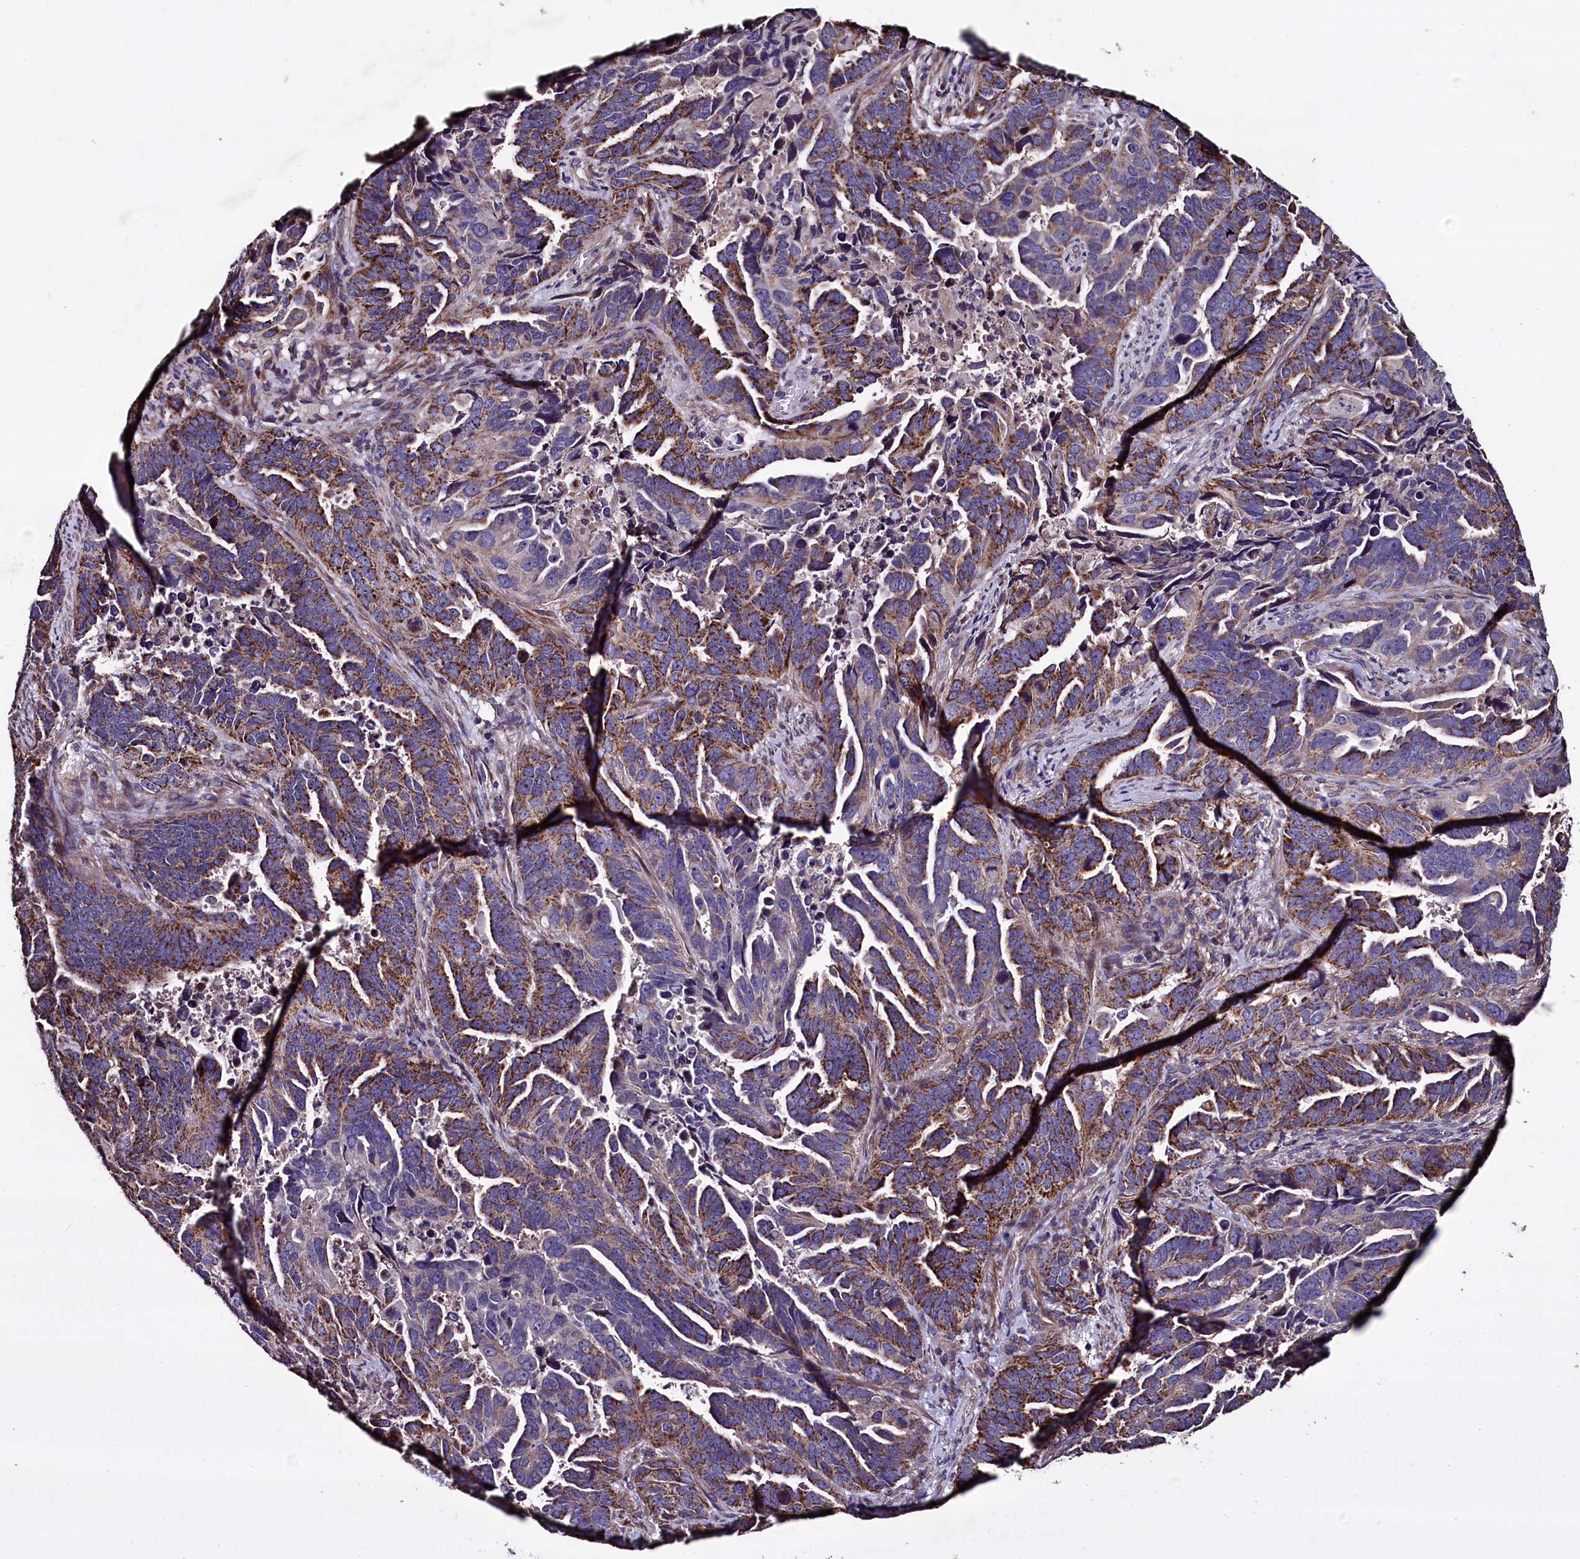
{"staining": {"intensity": "strong", "quantity": ">75%", "location": "cytoplasmic/membranous"}, "tissue": "endometrial cancer", "cell_type": "Tumor cells", "image_type": "cancer", "snomed": [{"axis": "morphology", "description": "Adenocarcinoma, NOS"}, {"axis": "topography", "description": "Endometrium"}], "caption": "IHC histopathology image of neoplastic tissue: human endometrial adenocarcinoma stained using immunohistochemistry demonstrates high levels of strong protein expression localized specifically in the cytoplasmic/membranous of tumor cells, appearing as a cytoplasmic/membranous brown color.", "gene": "COQ9", "patient": {"sex": "female", "age": 65}}